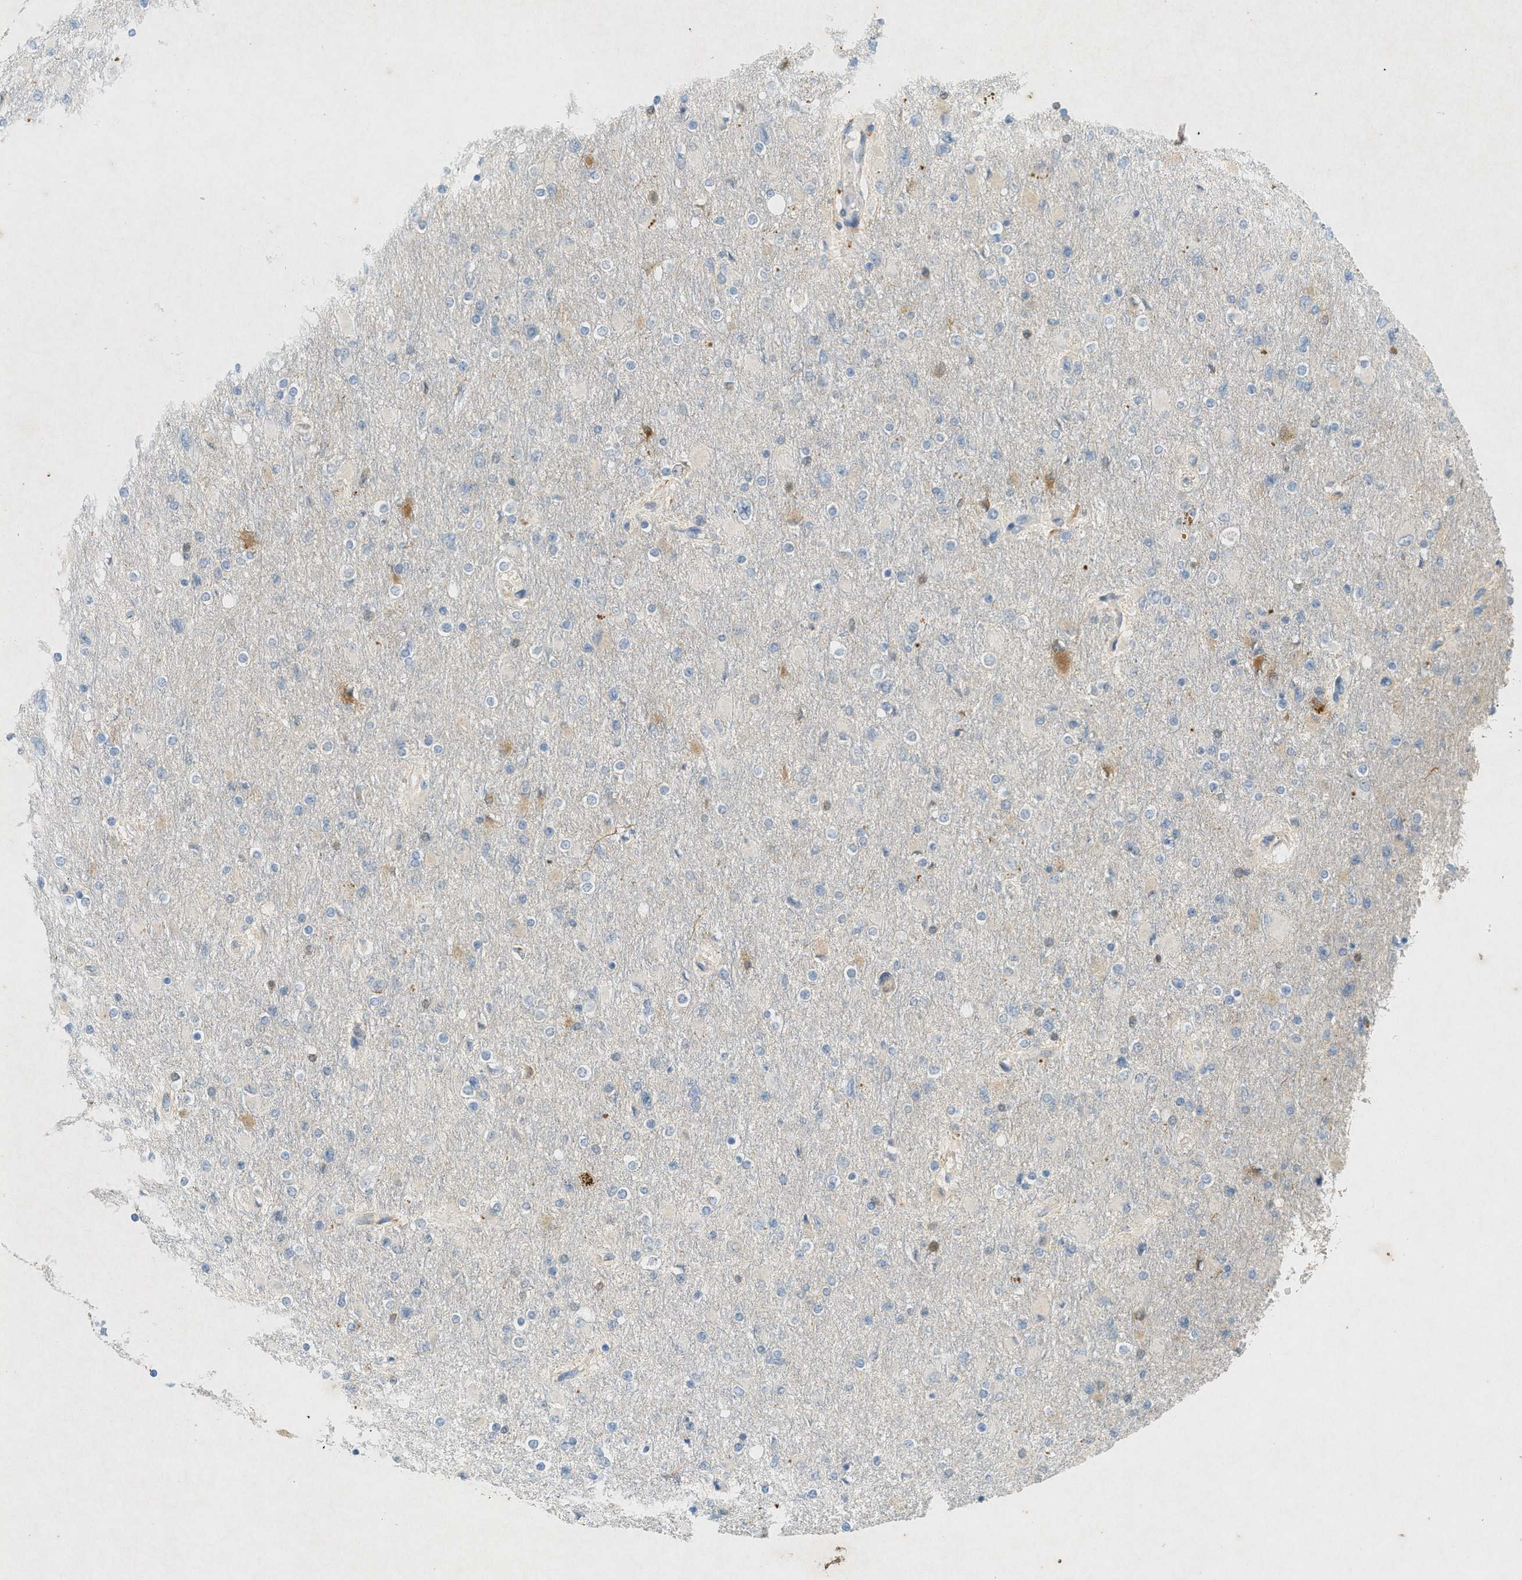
{"staining": {"intensity": "negative", "quantity": "none", "location": "none"}, "tissue": "glioma", "cell_type": "Tumor cells", "image_type": "cancer", "snomed": [{"axis": "morphology", "description": "Glioma, malignant, High grade"}, {"axis": "topography", "description": "Cerebral cortex"}], "caption": "Human glioma stained for a protein using immunohistochemistry reveals no staining in tumor cells.", "gene": "F2", "patient": {"sex": "female", "age": 36}}